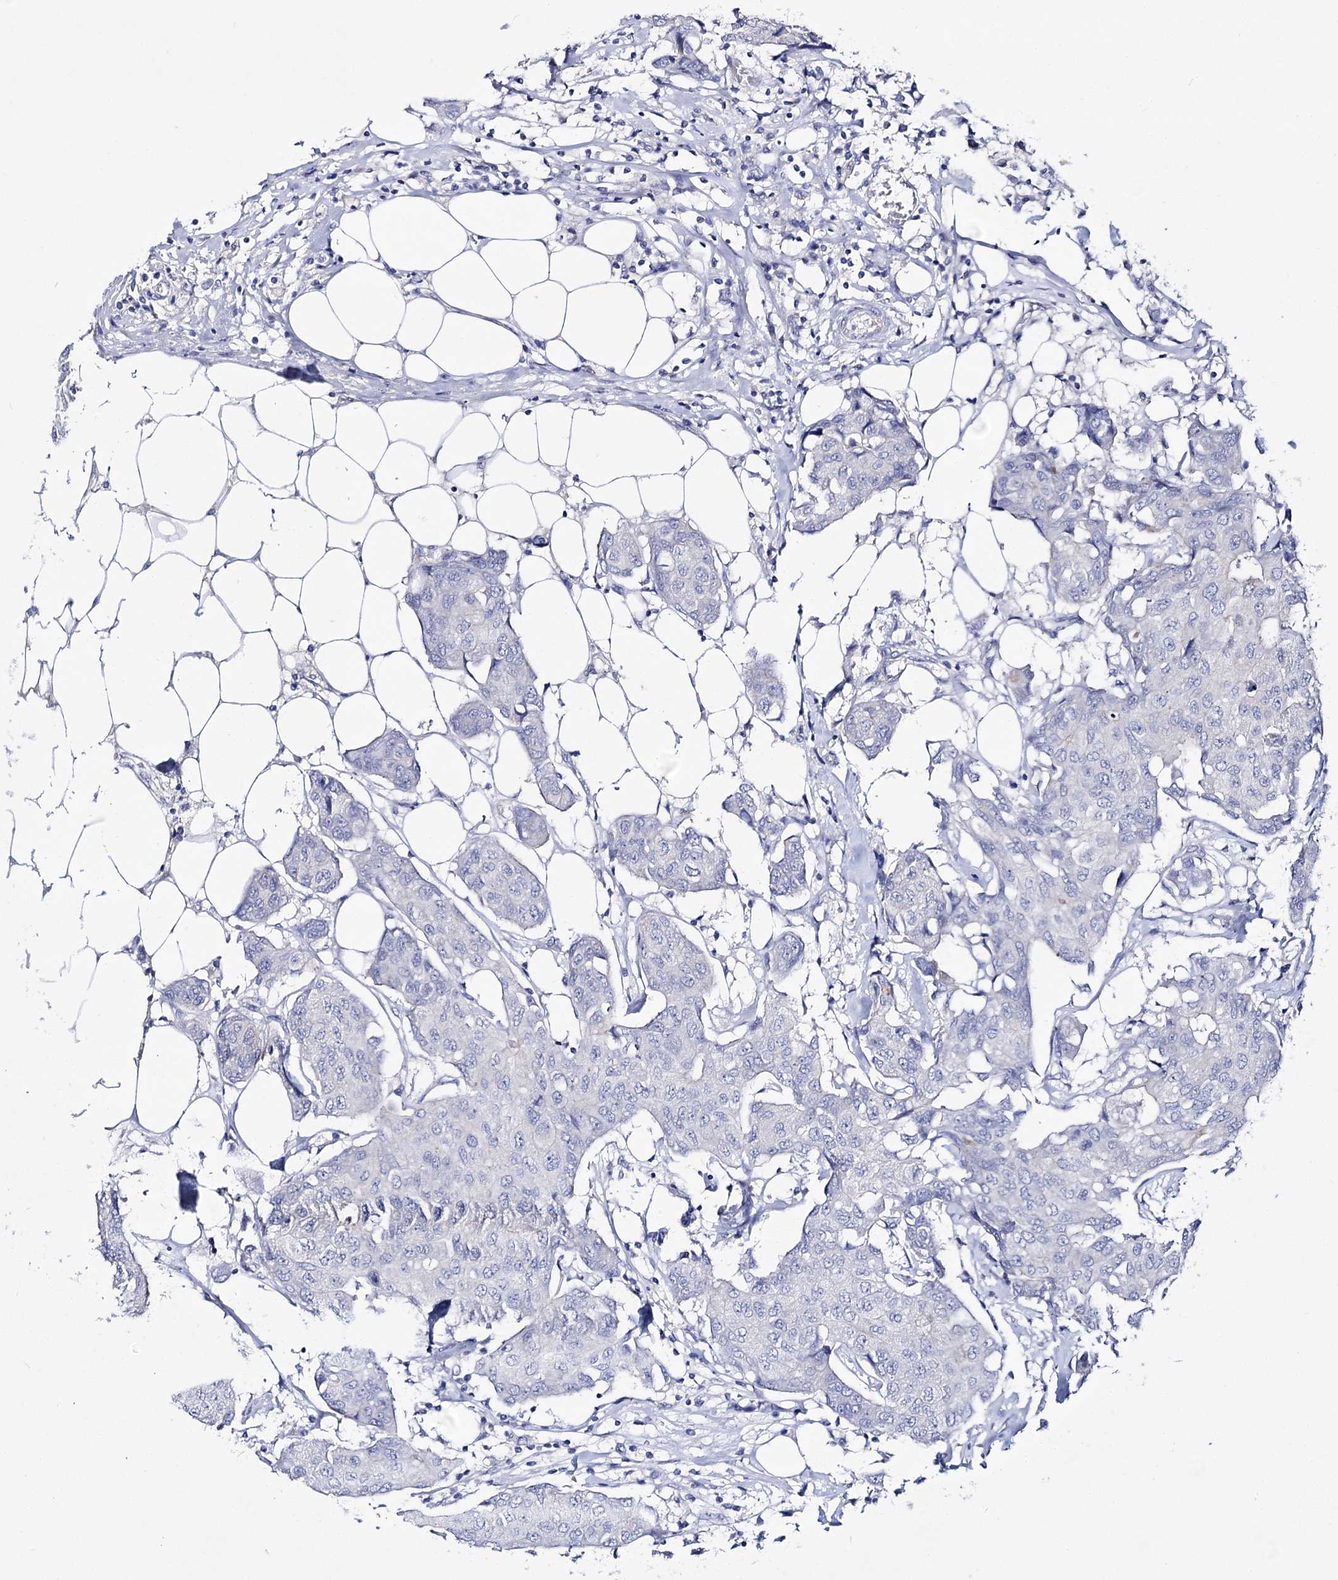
{"staining": {"intensity": "negative", "quantity": "none", "location": "none"}, "tissue": "breast cancer", "cell_type": "Tumor cells", "image_type": "cancer", "snomed": [{"axis": "morphology", "description": "Duct carcinoma"}, {"axis": "topography", "description": "Breast"}], "caption": "DAB immunohistochemical staining of breast cancer demonstrates no significant positivity in tumor cells.", "gene": "LRRC34", "patient": {"sex": "female", "age": 80}}